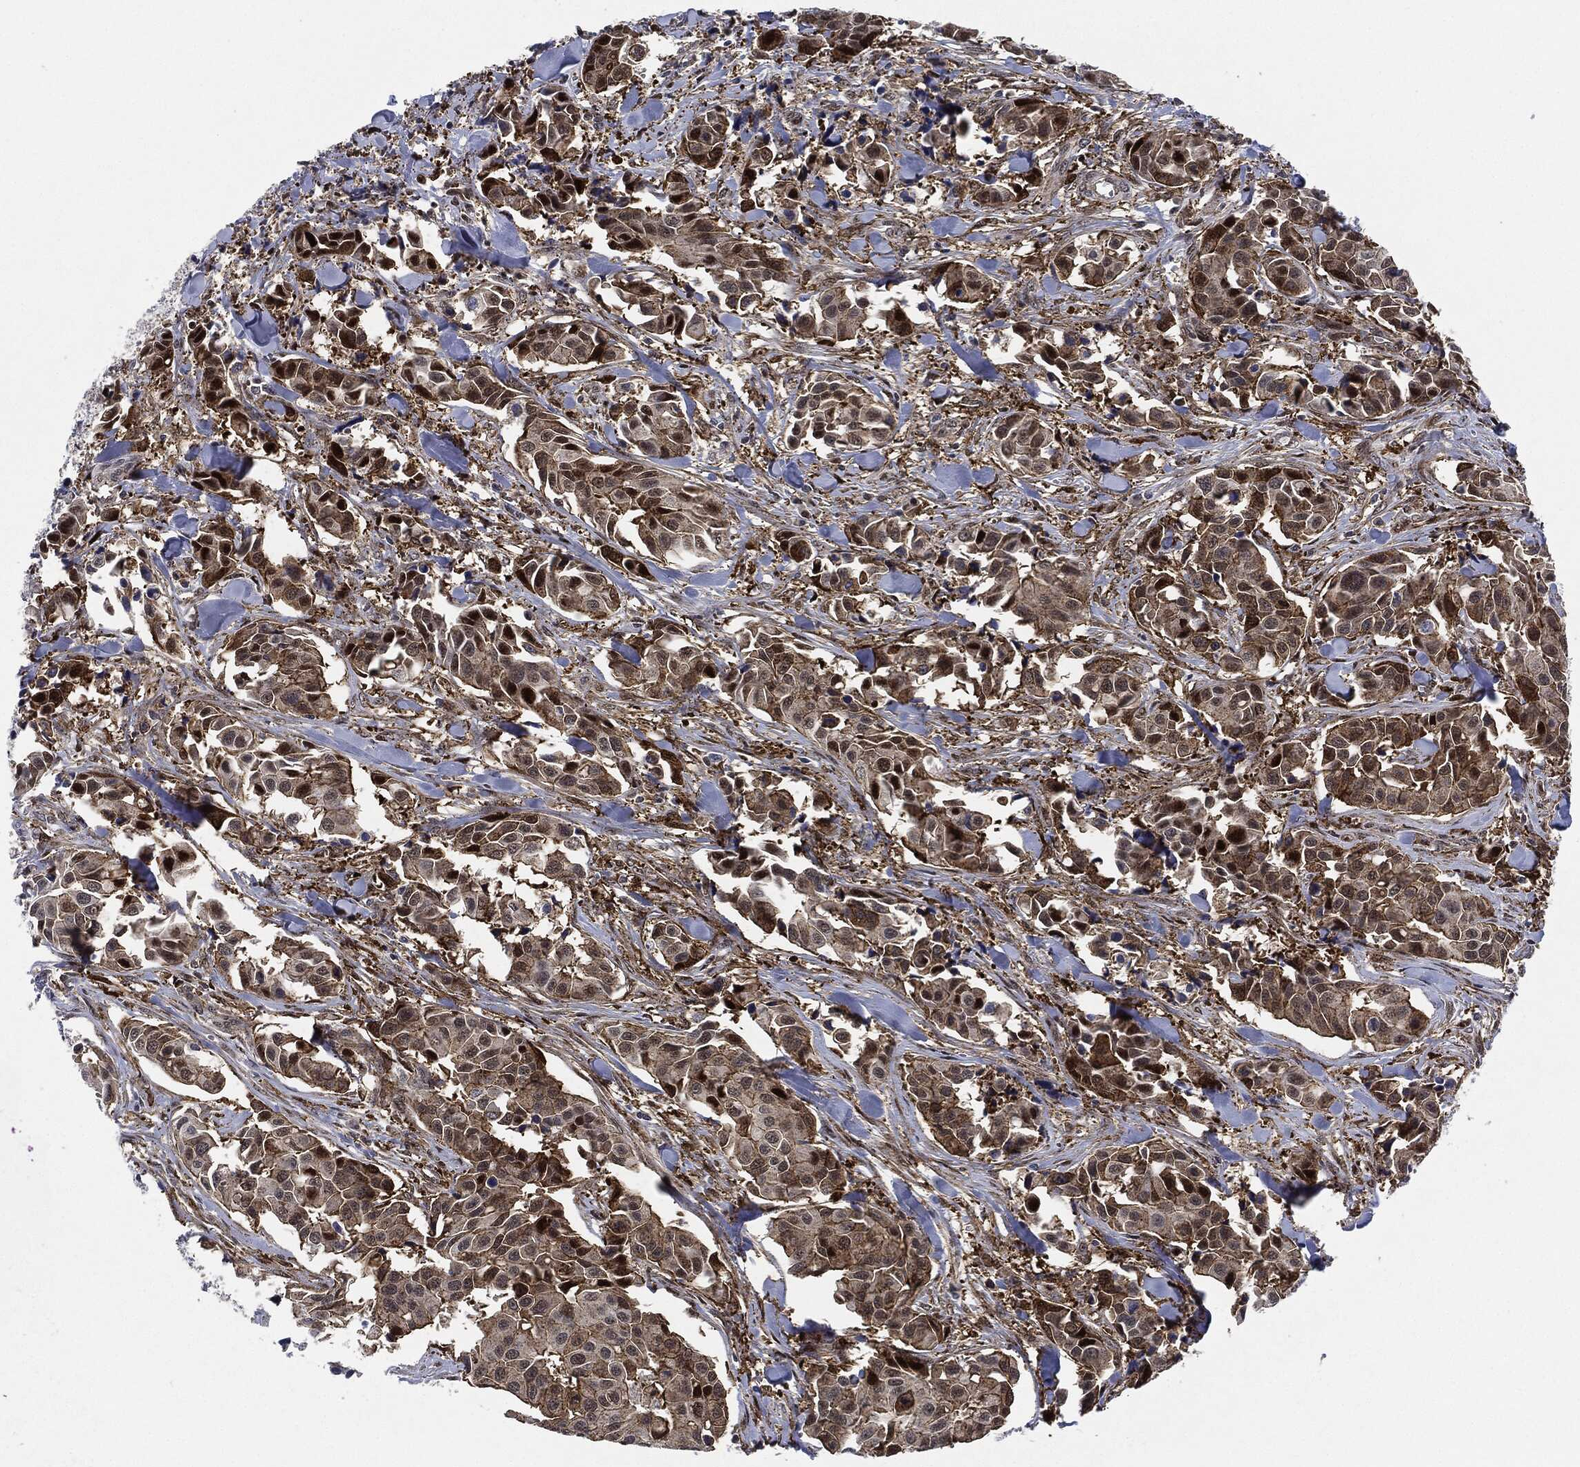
{"staining": {"intensity": "strong", "quantity": "<25%", "location": "nuclear"}, "tissue": "head and neck cancer", "cell_type": "Tumor cells", "image_type": "cancer", "snomed": [{"axis": "morphology", "description": "Adenocarcinoma, NOS"}, {"axis": "topography", "description": "Head-Neck"}], "caption": "High-magnification brightfield microscopy of head and neck cancer stained with DAB (3,3'-diaminobenzidine) (brown) and counterstained with hematoxylin (blue). tumor cells exhibit strong nuclear staining is seen in approximately<25% of cells.", "gene": "NANOS3", "patient": {"sex": "male", "age": 76}}